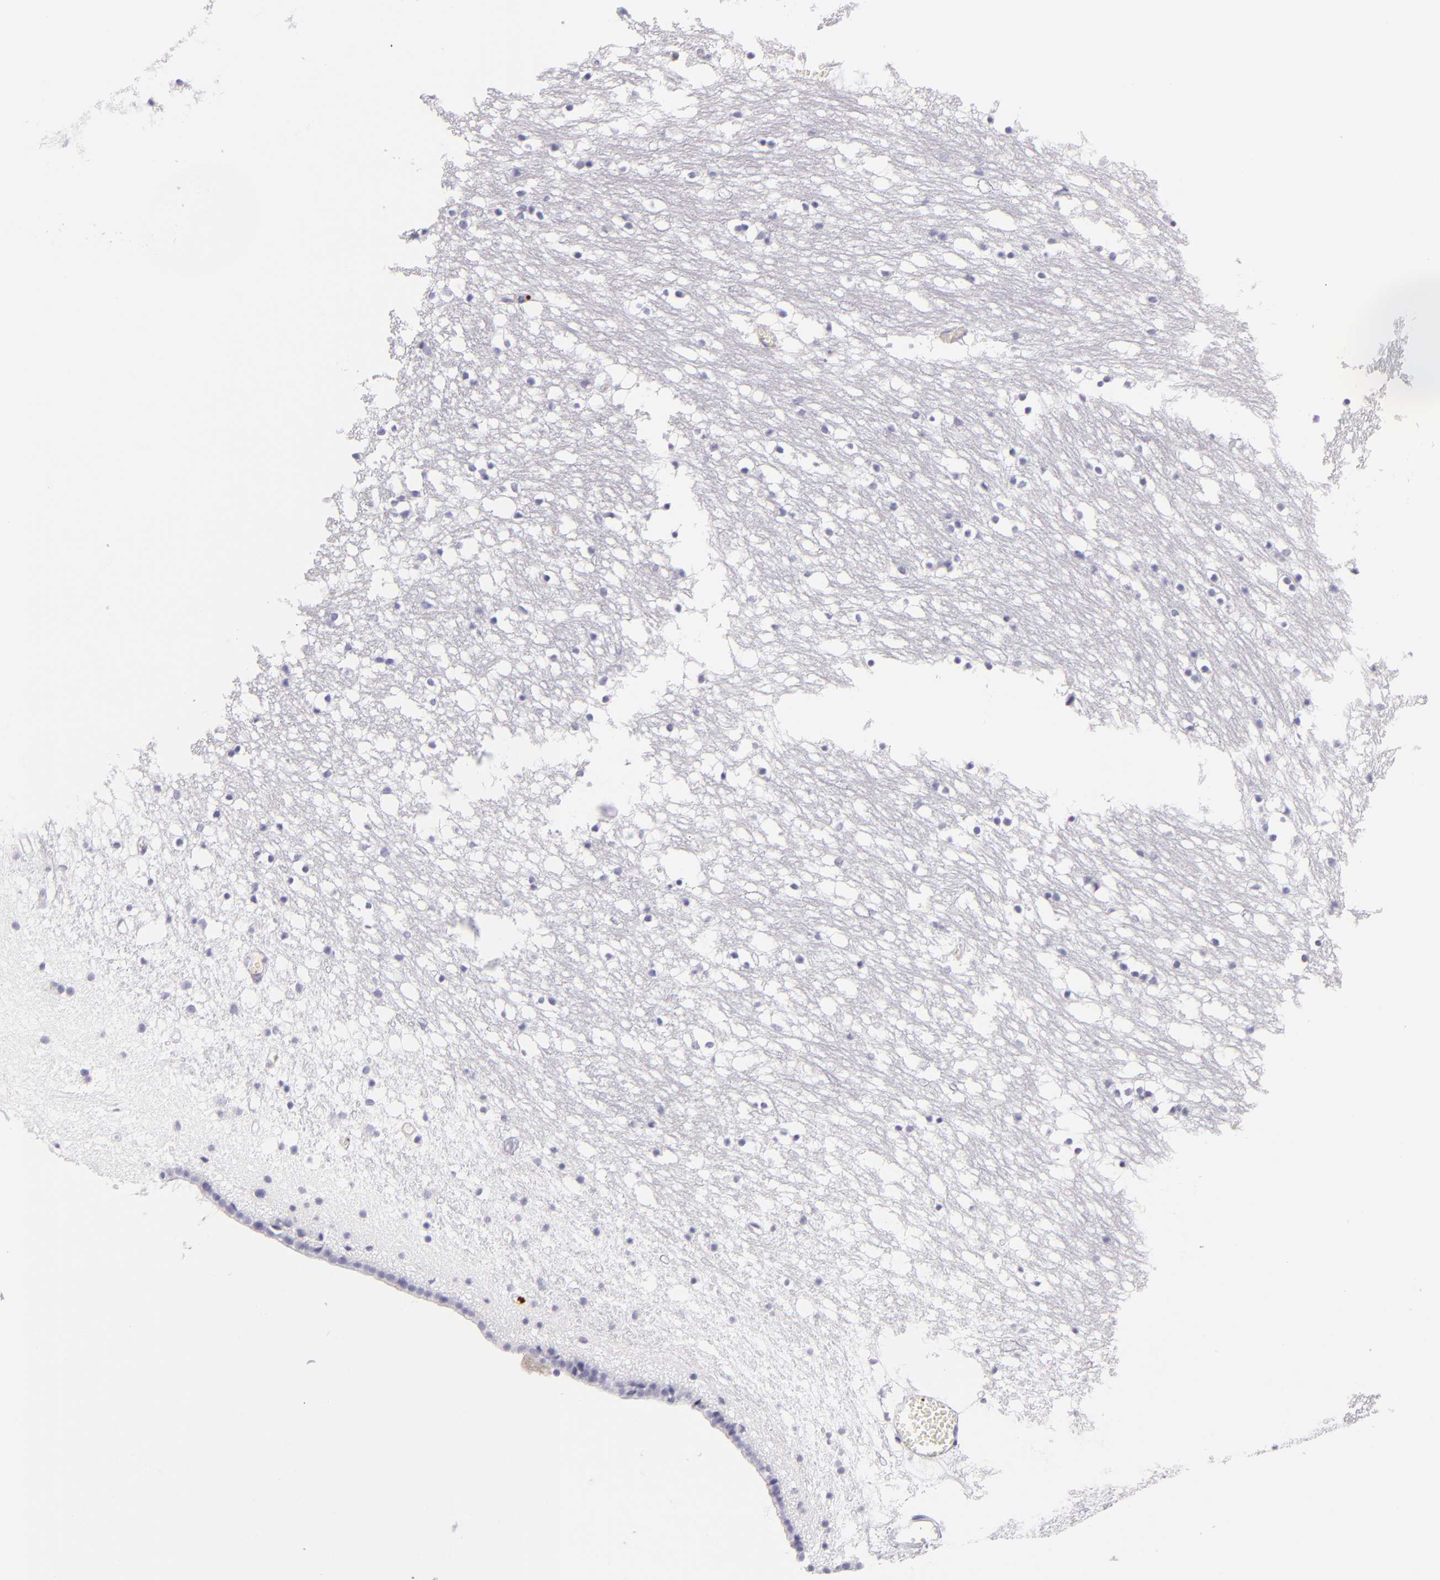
{"staining": {"intensity": "negative", "quantity": "none", "location": "none"}, "tissue": "caudate", "cell_type": "Glial cells", "image_type": "normal", "snomed": [{"axis": "morphology", "description": "Normal tissue, NOS"}, {"axis": "topography", "description": "Lateral ventricle wall"}], "caption": "Protein analysis of normal caudate displays no significant expression in glial cells. (DAB (3,3'-diaminobenzidine) IHC visualized using brightfield microscopy, high magnification).", "gene": "GP1BA", "patient": {"sex": "male", "age": 45}}